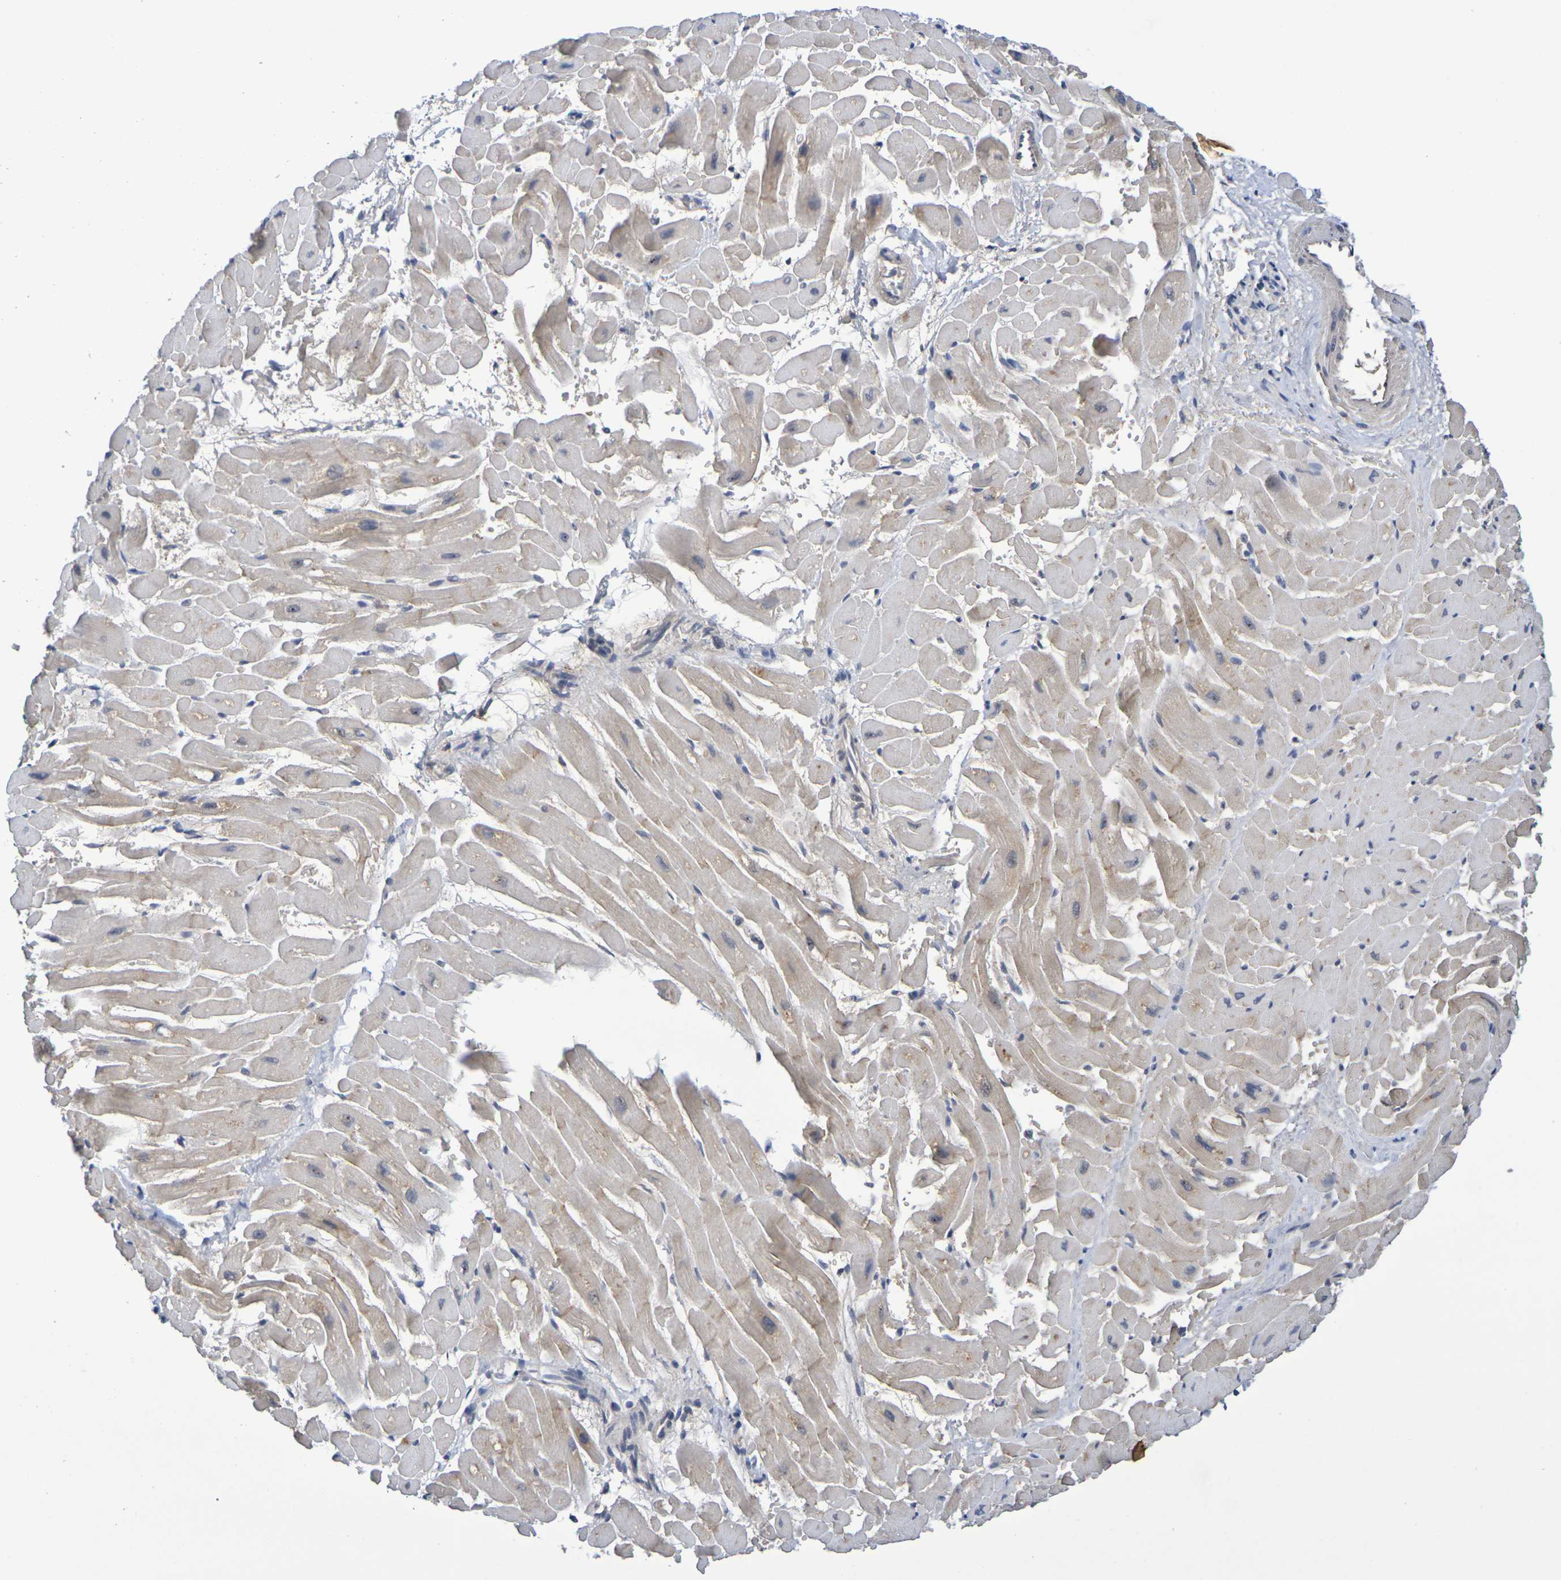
{"staining": {"intensity": "weak", "quantity": "25%-75%", "location": "cytoplasmic/membranous"}, "tissue": "heart muscle", "cell_type": "Cardiomyocytes", "image_type": "normal", "snomed": [{"axis": "morphology", "description": "Normal tissue, NOS"}, {"axis": "topography", "description": "Heart"}], "caption": "About 25%-75% of cardiomyocytes in benign heart muscle demonstrate weak cytoplasmic/membranous protein expression as visualized by brown immunohistochemical staining.", "gene": "TERF2", "patient": {"sex": "male", "age": 45}}